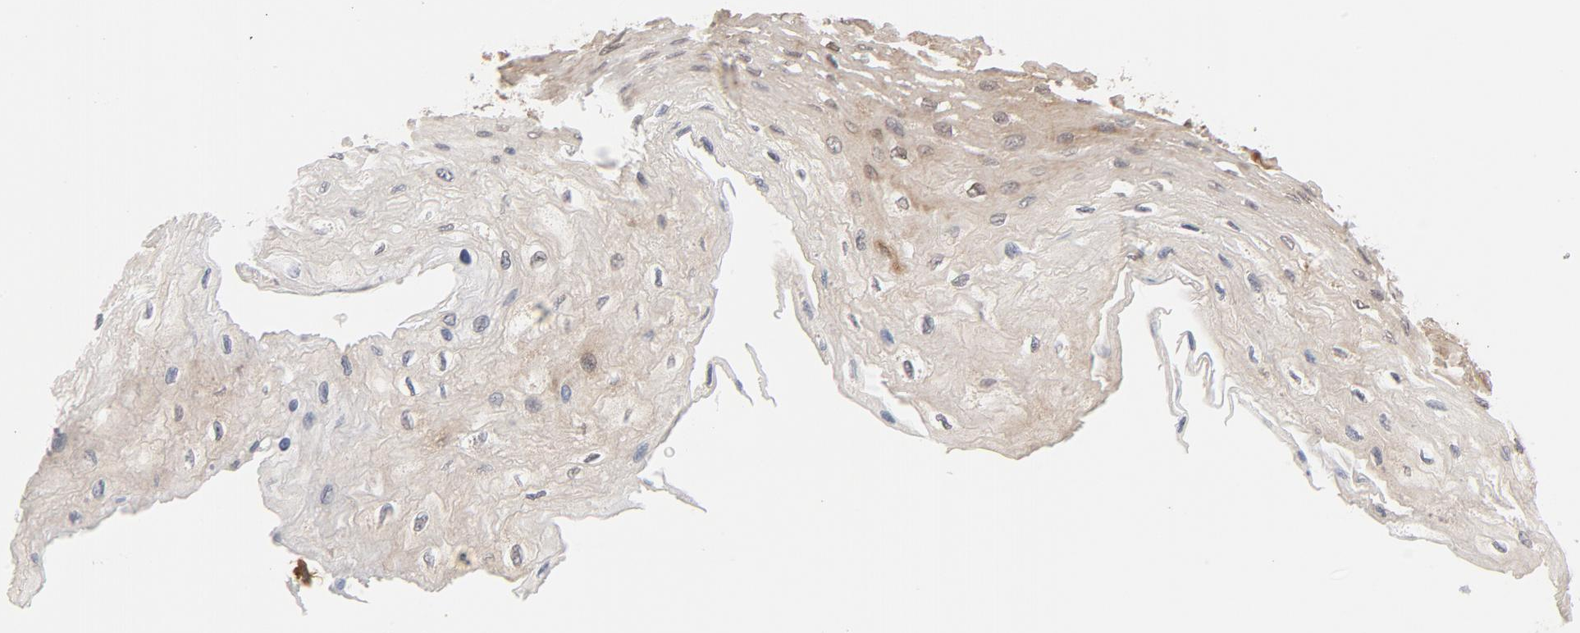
{"staining": {"intensity": "moderate", "quantity": ">75%", "location": "cytoplasmic/membranous,nuclear"}, "tissue": "esophagus", "cell_type": "Squamous epithelial cells", "image_type": "normal", "snomed": [{"axis": "morphology", "description": "Normal tissue, NOS"}, {"axis": "topography", "description": "Esophagus"}], "caption": "Unremarkable esophagus reveals moderate cytoplasmic/membranous,nuclear expression in about >75% of squamous epithelial cells (brown staining indicates protein expression, while blue staining denotes nuclei)..", "gene": "EIF4E", "patient": {"sex": "female", "age": 72}}